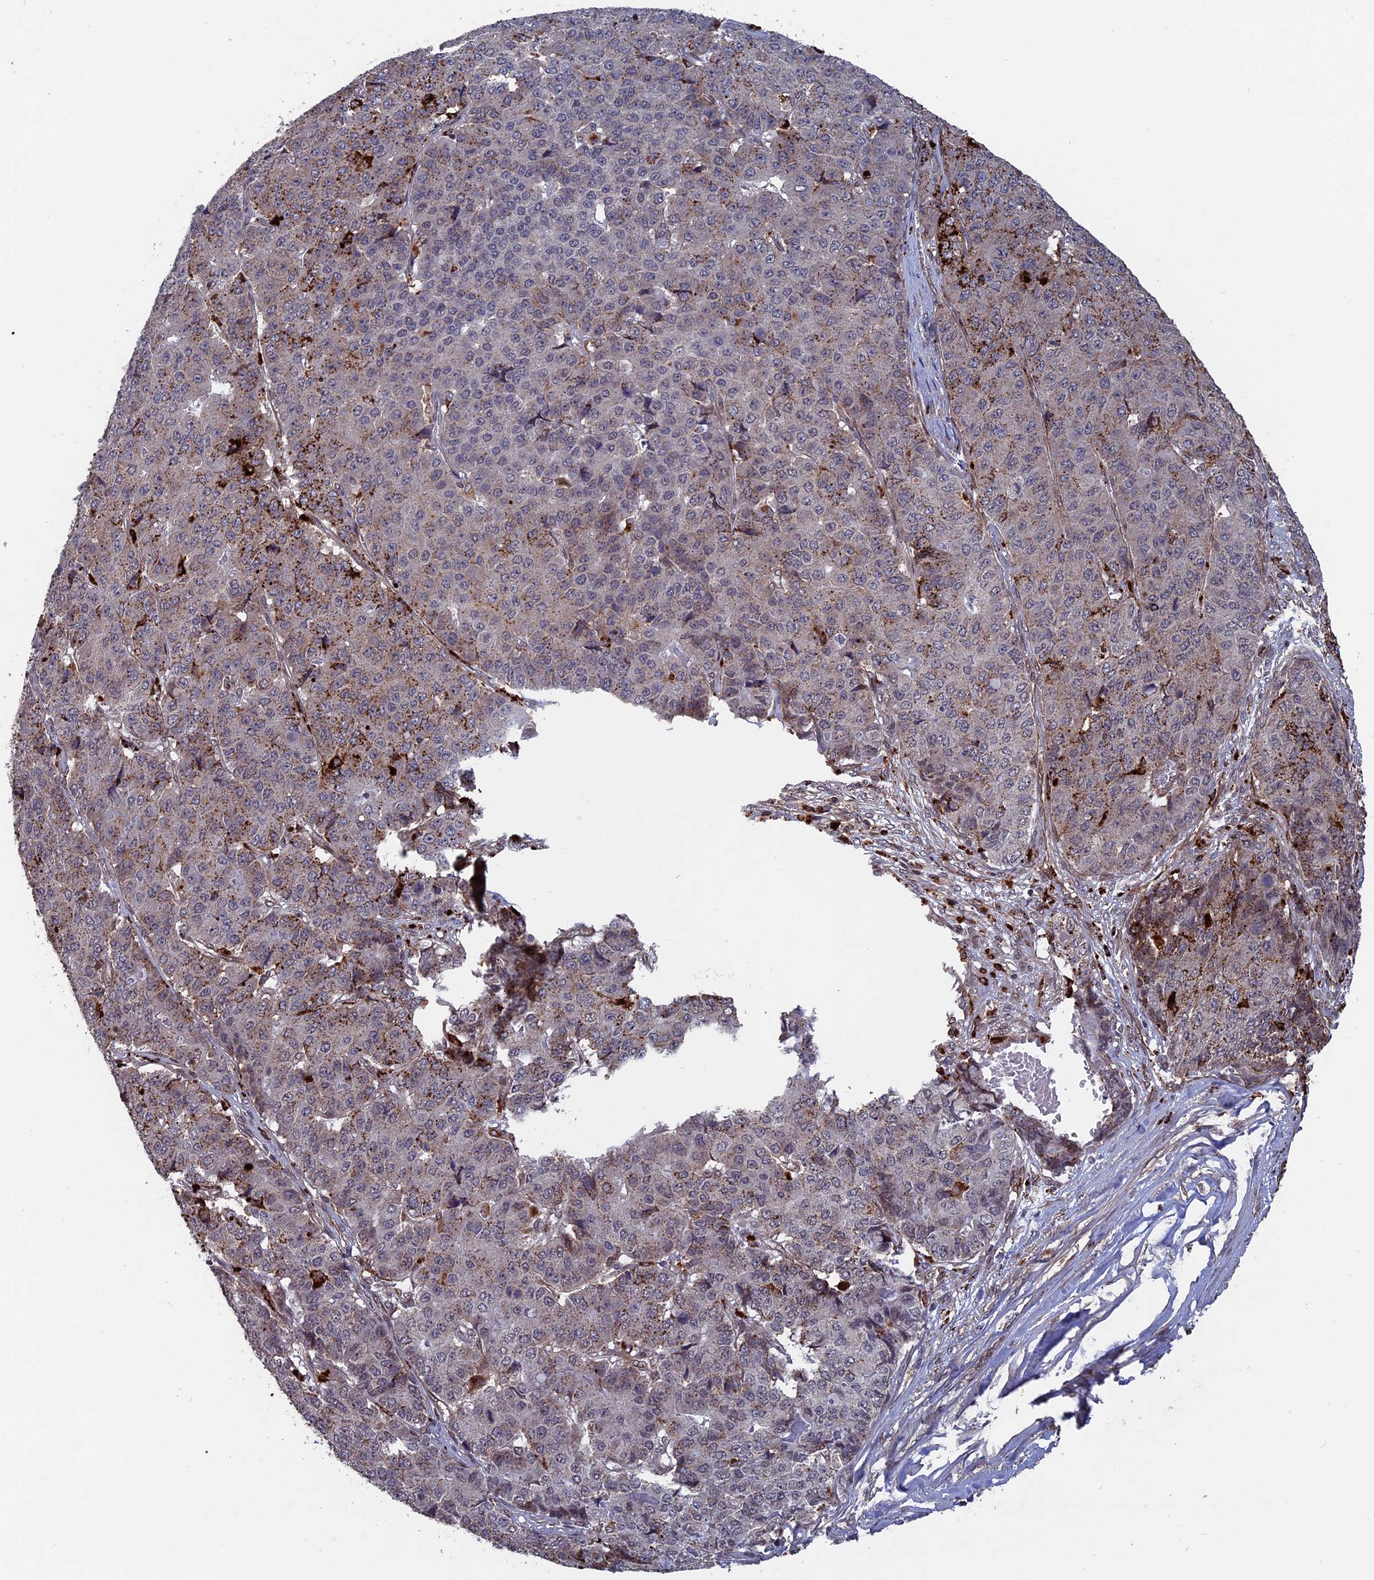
{"staining": {"intensity": "moderate", "quantity": "25%-75%", "location": "cytoplasmic/membranous"}, "tissue": "pancreatic cancer", "cell_type": "Tumor cells", "image_type": "cancer", "snomed": [{"axis": "morphology", "description": "Adenocarcinoma, NOS"}, {"axis": "topography", "description": "Pancreas"}], "caption": "Human pancreatic adenocarcinoma stained for a protein (brown) reveals moderate cytoplasmic/membranous positive staining in approximately 25%-75% of tumor cells.", "gene": "NOSIP", "patient": {"sex": "male", "age": 50}}